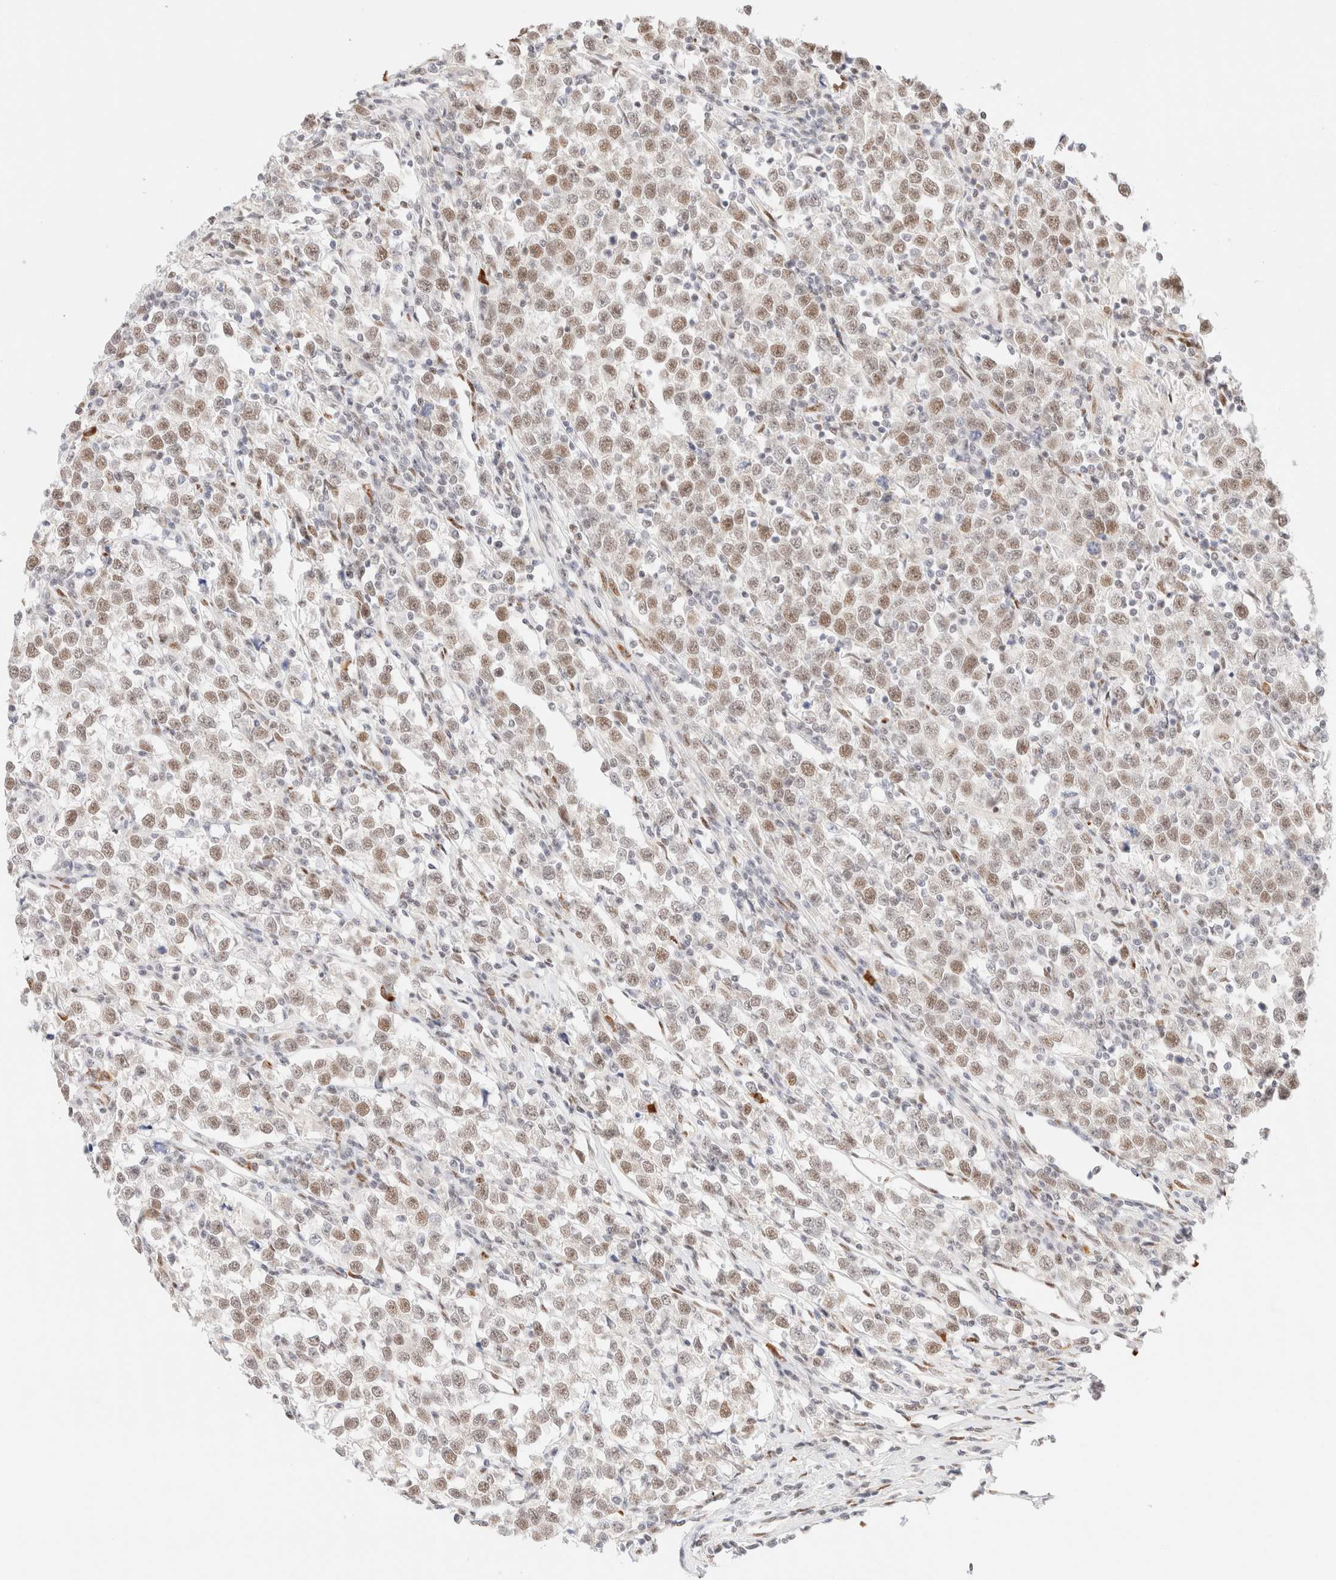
{"staining": {"intensity": "moderate", "quantity": ">75%", "location": "nuclear"}, "tissue": "testis cancer", "cell_type": "Tumor cells", "image_type": "cancer", "snomed": [{"axis": "morphology", "description": "Normal tissue, NOS"}, {"axis": "morphology", "description": "Seminoma, NOS"}, {"axis": "topography", "description": "Testis"}], "caption": "A brown stain highlights moderate nuclear positivity of a protein in human testis cancer (seminoma) tumor cells.", "gene": "CIC", "patient": {"sex": "male", "age": 43}}